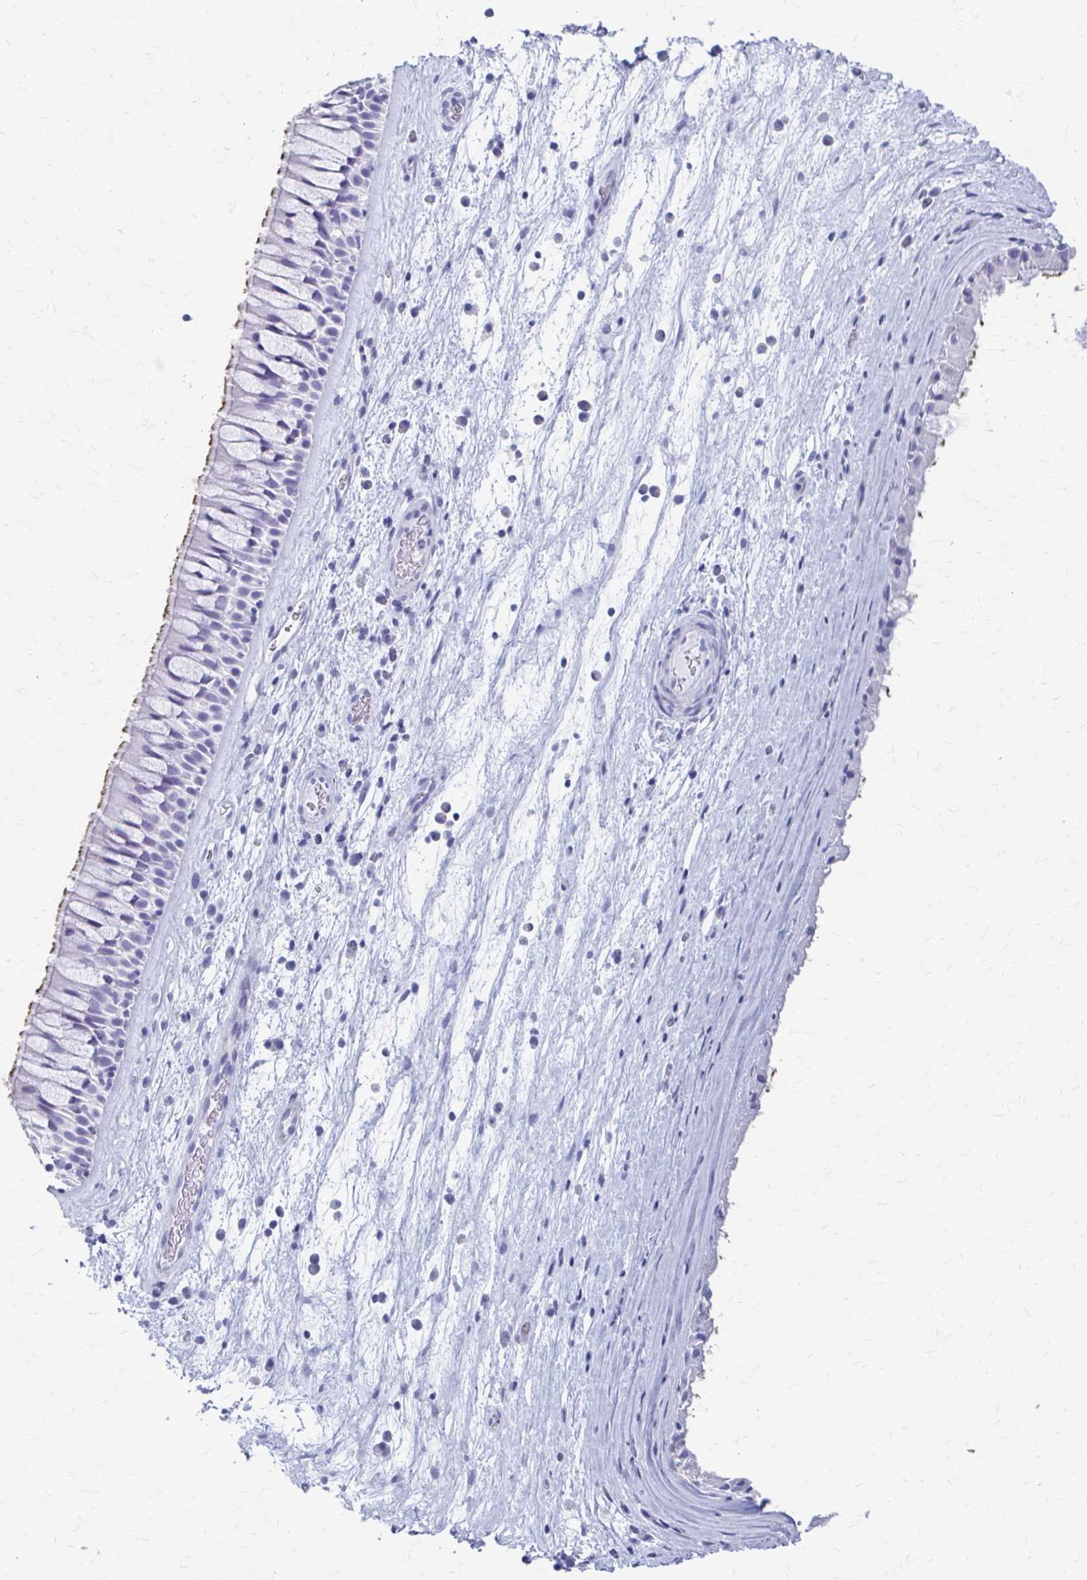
{"staining": {"intensity": "weak", "quantity": "<25%", "location": "cytoplasmic/membranous"}, "tissue": "nasopharynx", "cell_type": "Respiratory epithelial cells", "image_type": "normal", "snomed": [{"axis": "morphology", "description": "Normal tissue, NOS"}, {"axis": "topography", "description": "Nasopharynx"}], "caption": "There is no significant staining in respiratory epithelial cells of nasopharynx. (DAB immunohistochemistry with hematoxylin counter stain).", "gene": "CELF5", "patient": {"sex": "male", "age": 74}}